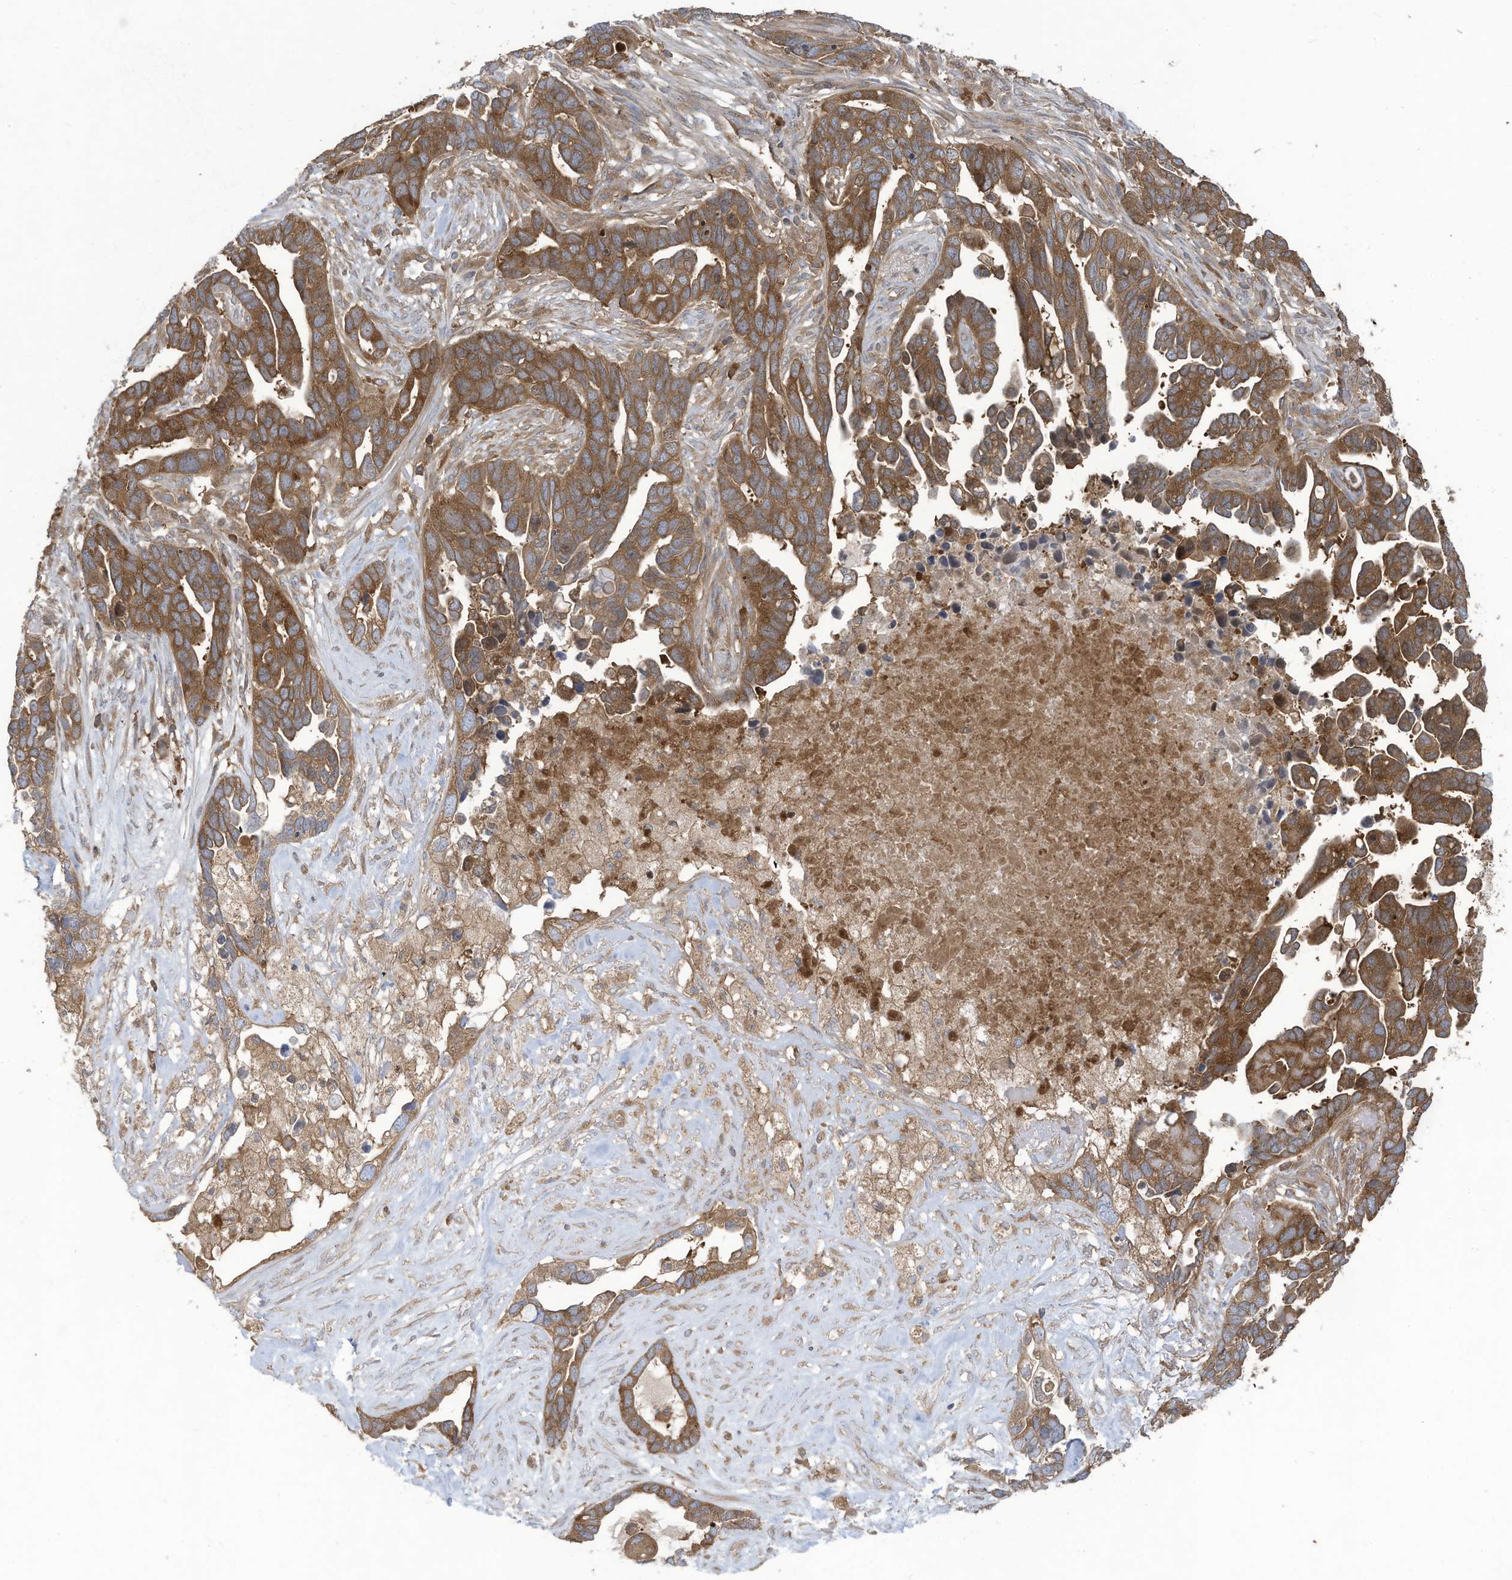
{"staining": {"intensity": "moderate", "quantity": ">75%", "location": "cytoplasmic/membranous"}, "tissue": "ovarian cancer", "cell_type": "Tumor cells", "image_type": "cancer", "snomed": [{"axis": "morphology", "description": "Cystadenocarcinoma, serous, NOS"}, {"axis": "topography", "description": "Ovary"}], "caption": "The photomicrograph exhibits immunohistochemical staining of ovarian cancer (serous cystadenocarcinoma). There is moderate cytoplasmic/membranous positivity is appreciated in about >75% of tumor cells.", "gene": "OLA1", "patient": {"sex": "female", "age": 54}}